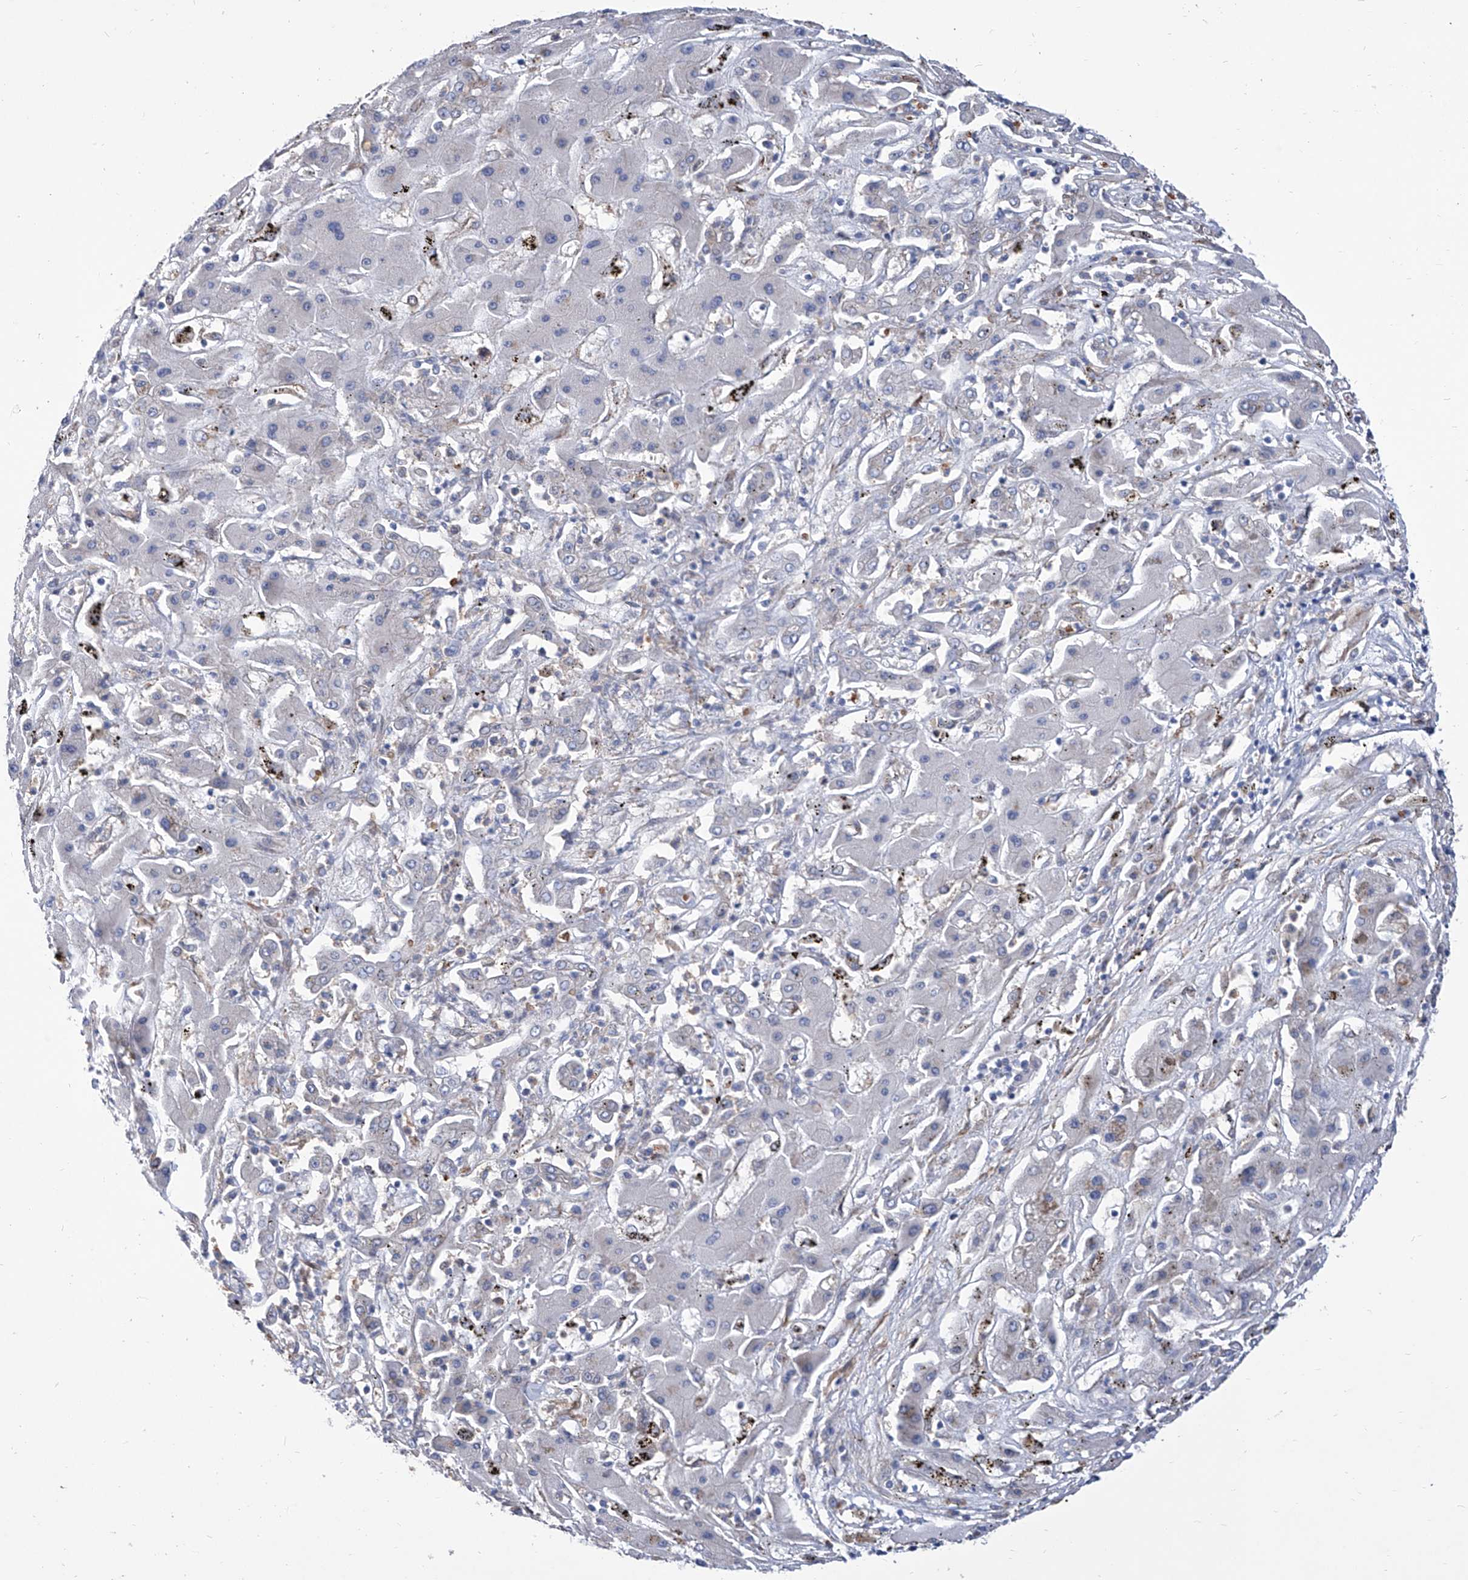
{"staining": {"intensity": "negative", "quantity": "none", "location": "none"}, "tissue": "liver cancer", "cell_type": "Tumor cells", "image_type": "cancer", "snomed": [{"axis": "morphology", "description": "Cholangiocarcinoma"}, {"axis": "topography", "description": "Liver"}], "caption": "IHC micrograph of liver cholangiocarcinoma stained for a protein (brown), which demonstrates no staining in tumor cells. (DAB (3,3'-diaminobenzidine) immunohistochemistry with hematoxylin counter stain).", "gene": "SMS", "patient": {"sex": "male", "age": 67}}